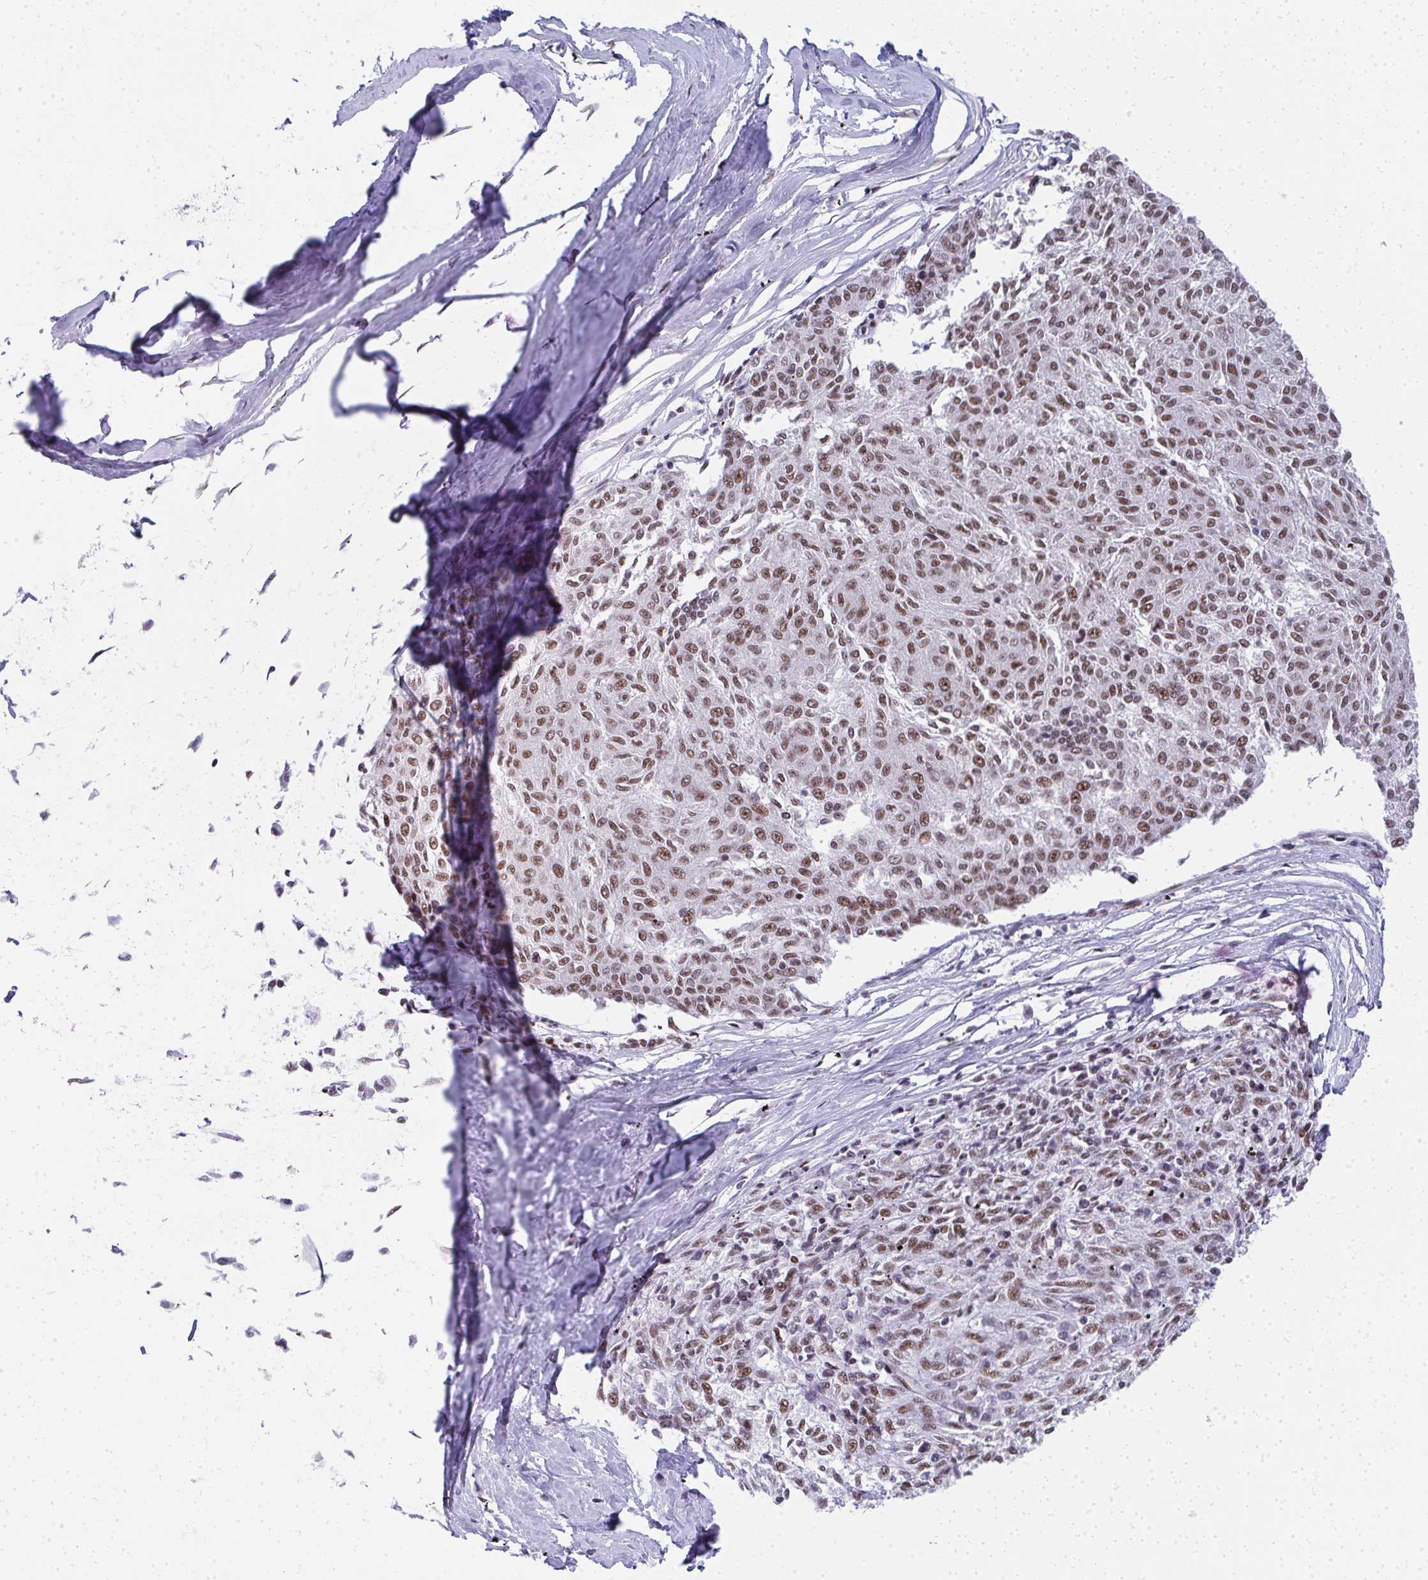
{"staining": {"intensity": "moderate", "quantity": "25%-75%", "location": "nuclear"}, "tissue": "melanoma", "cell_type": "Tumor cells", "image_type": "cancer", "snomed": [{"axis": "morphology", "description": "Malignant melanoma, NOS"}, {"axis": "topography", "description": "Skin"}], "caption": "A medium amount of moderate nuclear expression is identified in about 25%-75% of tumor cells in malignant melanoma tissue.", "gene": "CREBBP", "patient": {"sex": "female", "age": 72}}